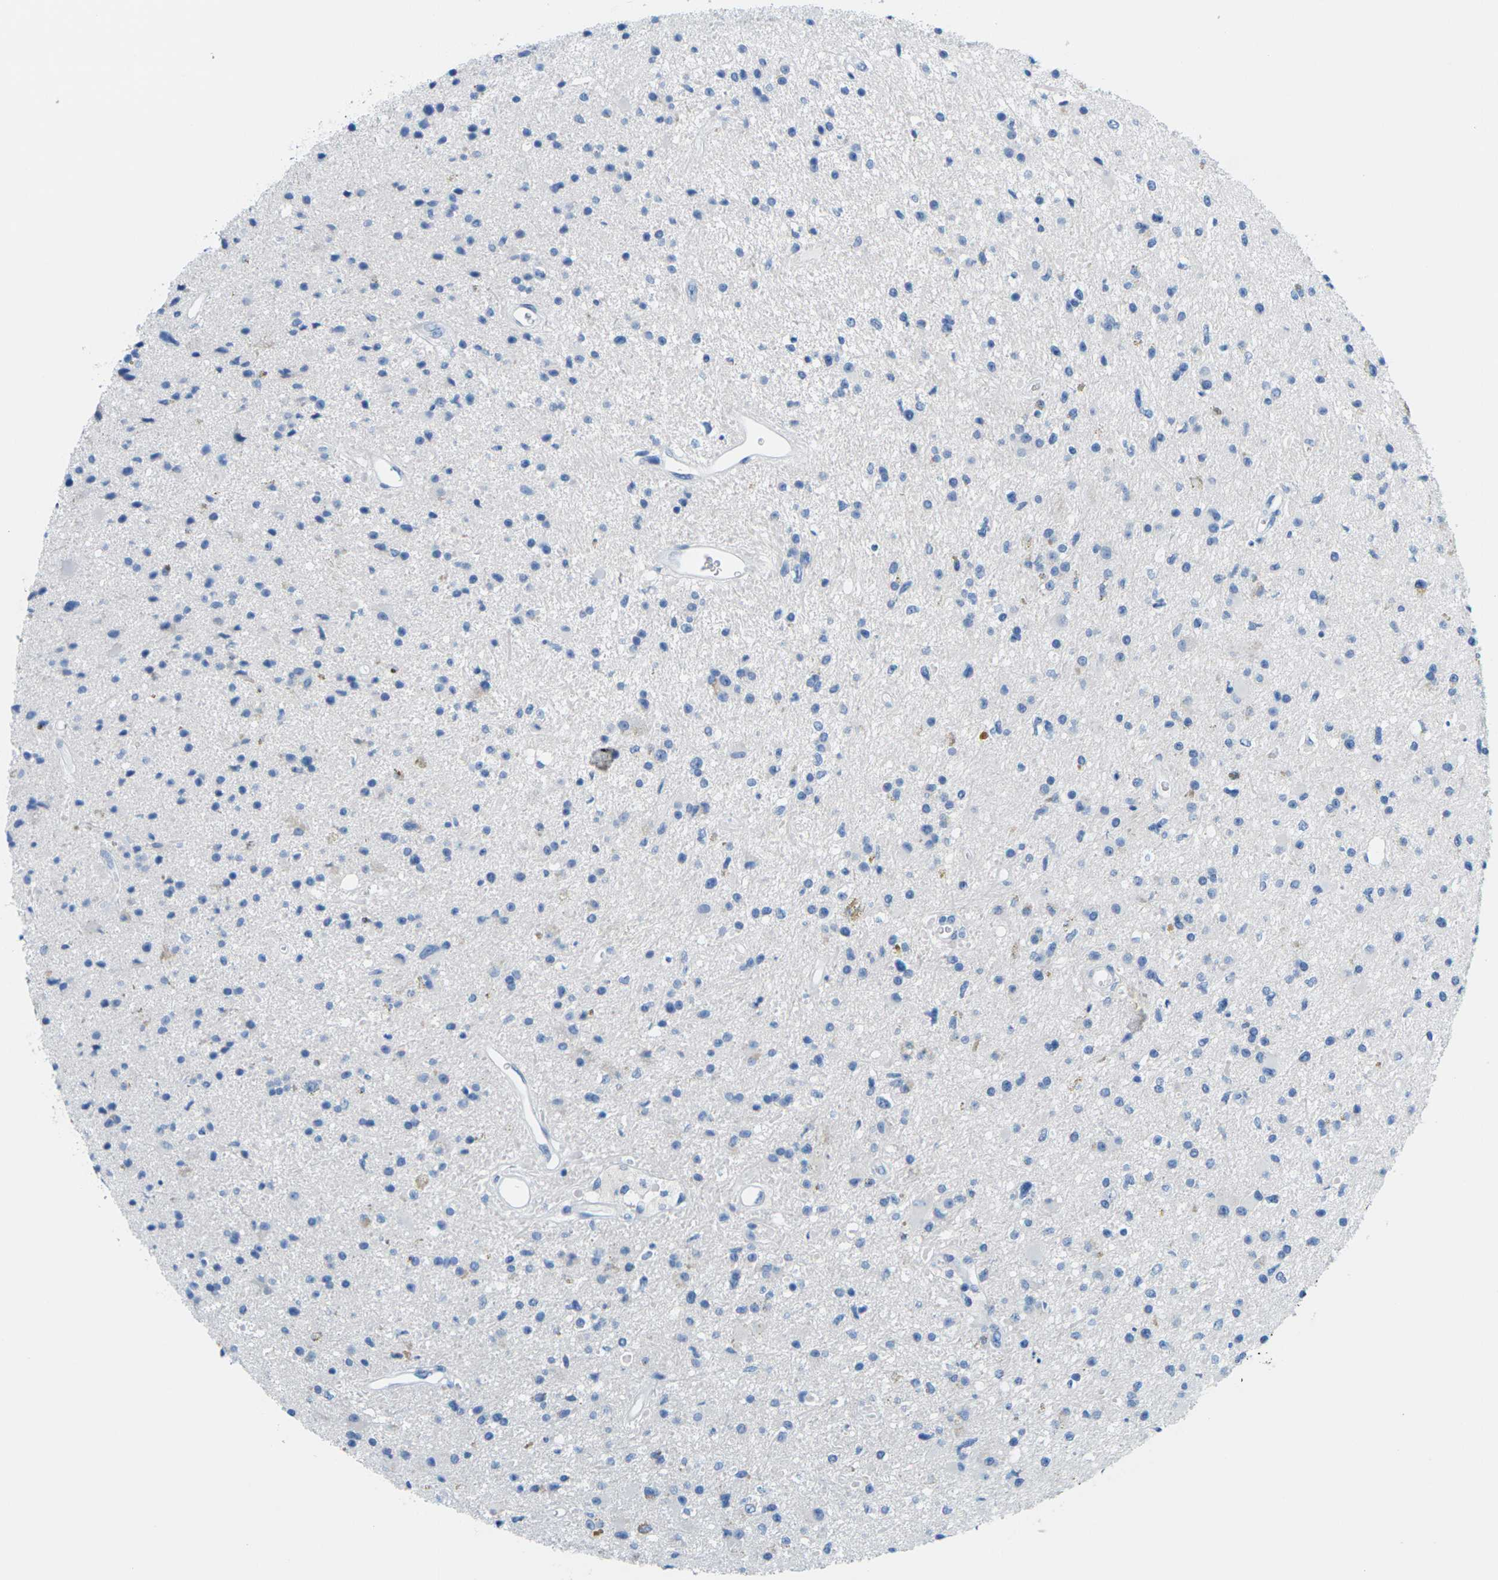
{"staining": {"intensity": "negative", "quantity": "none", "location": "none"}, "tissue": "glioma", "cell_type": "Tumor cells", "image_type": "cancer", "snomed": [{"axis": "morphology", "description": "Glioma, malignant, High grade"}, {"axis": "topography", "description": "Brain"}], "caption": "High magnification brightfield microscopy of malignant high-grade glioma stained with DAB (brown) and counterstained with hematoxylin (blue): tumor cells show no significant positivity.", "gene": "SLC12A1", "patient": {"sex": "male", "age": 33}}